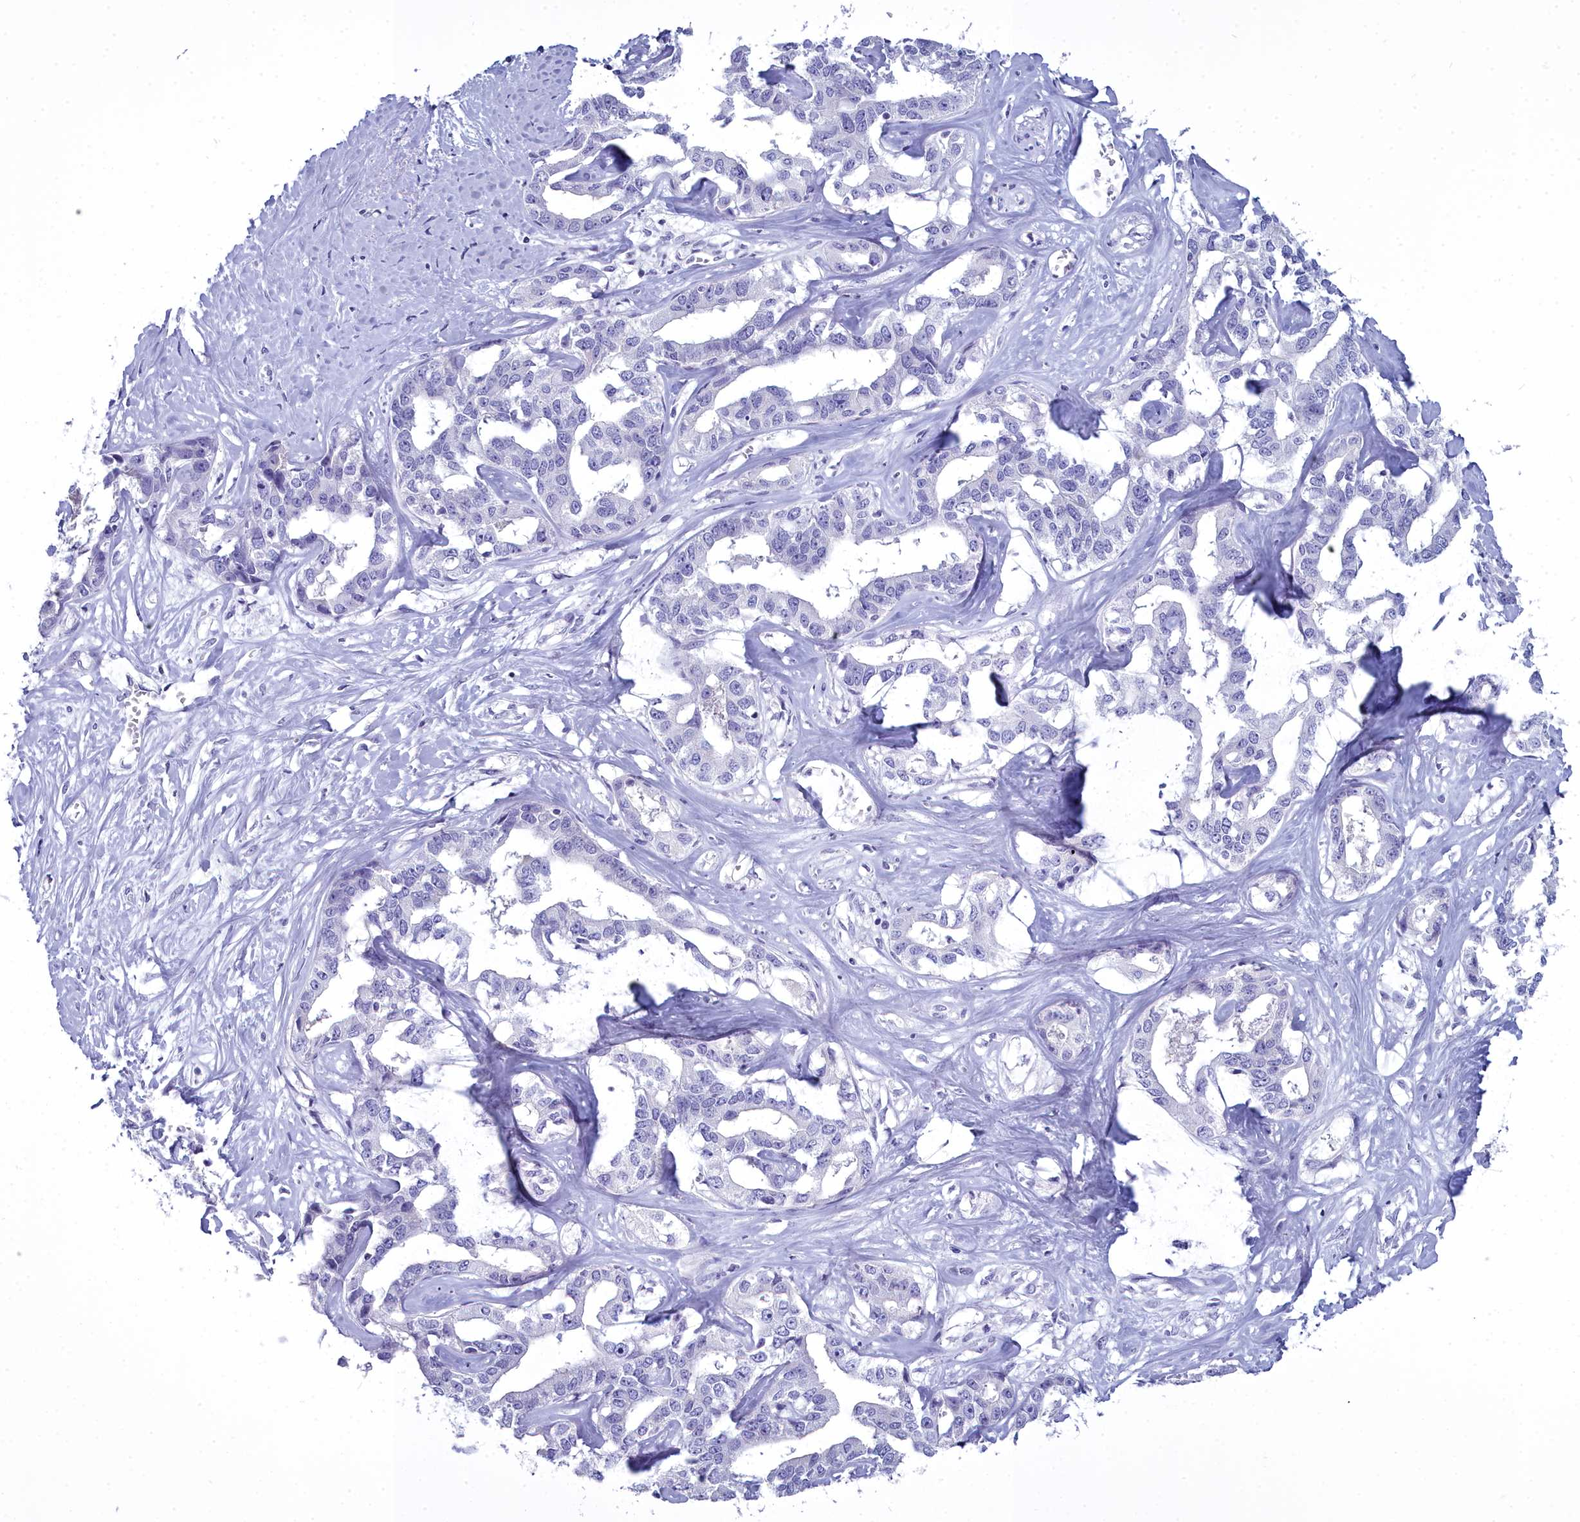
{"staining": {"intensity": "negative", "quantity": "none", "location": "none"}, "tissue": "liver cancer", "cell_type": "Tumor cells", "image_type": "cancer", "snomed": [{"axis": "morphology", "description": "Cholangiocarcinoma"}, {"axis": "topography", "description": "Liver"}], "caption": "Immunohistochemical staining of human liver cancer (cholangiocarcinoma) exhibits no significant positivity in tumor cells.", "gene": "MAP6", "patient": {"sex": "male", "age": 59}}